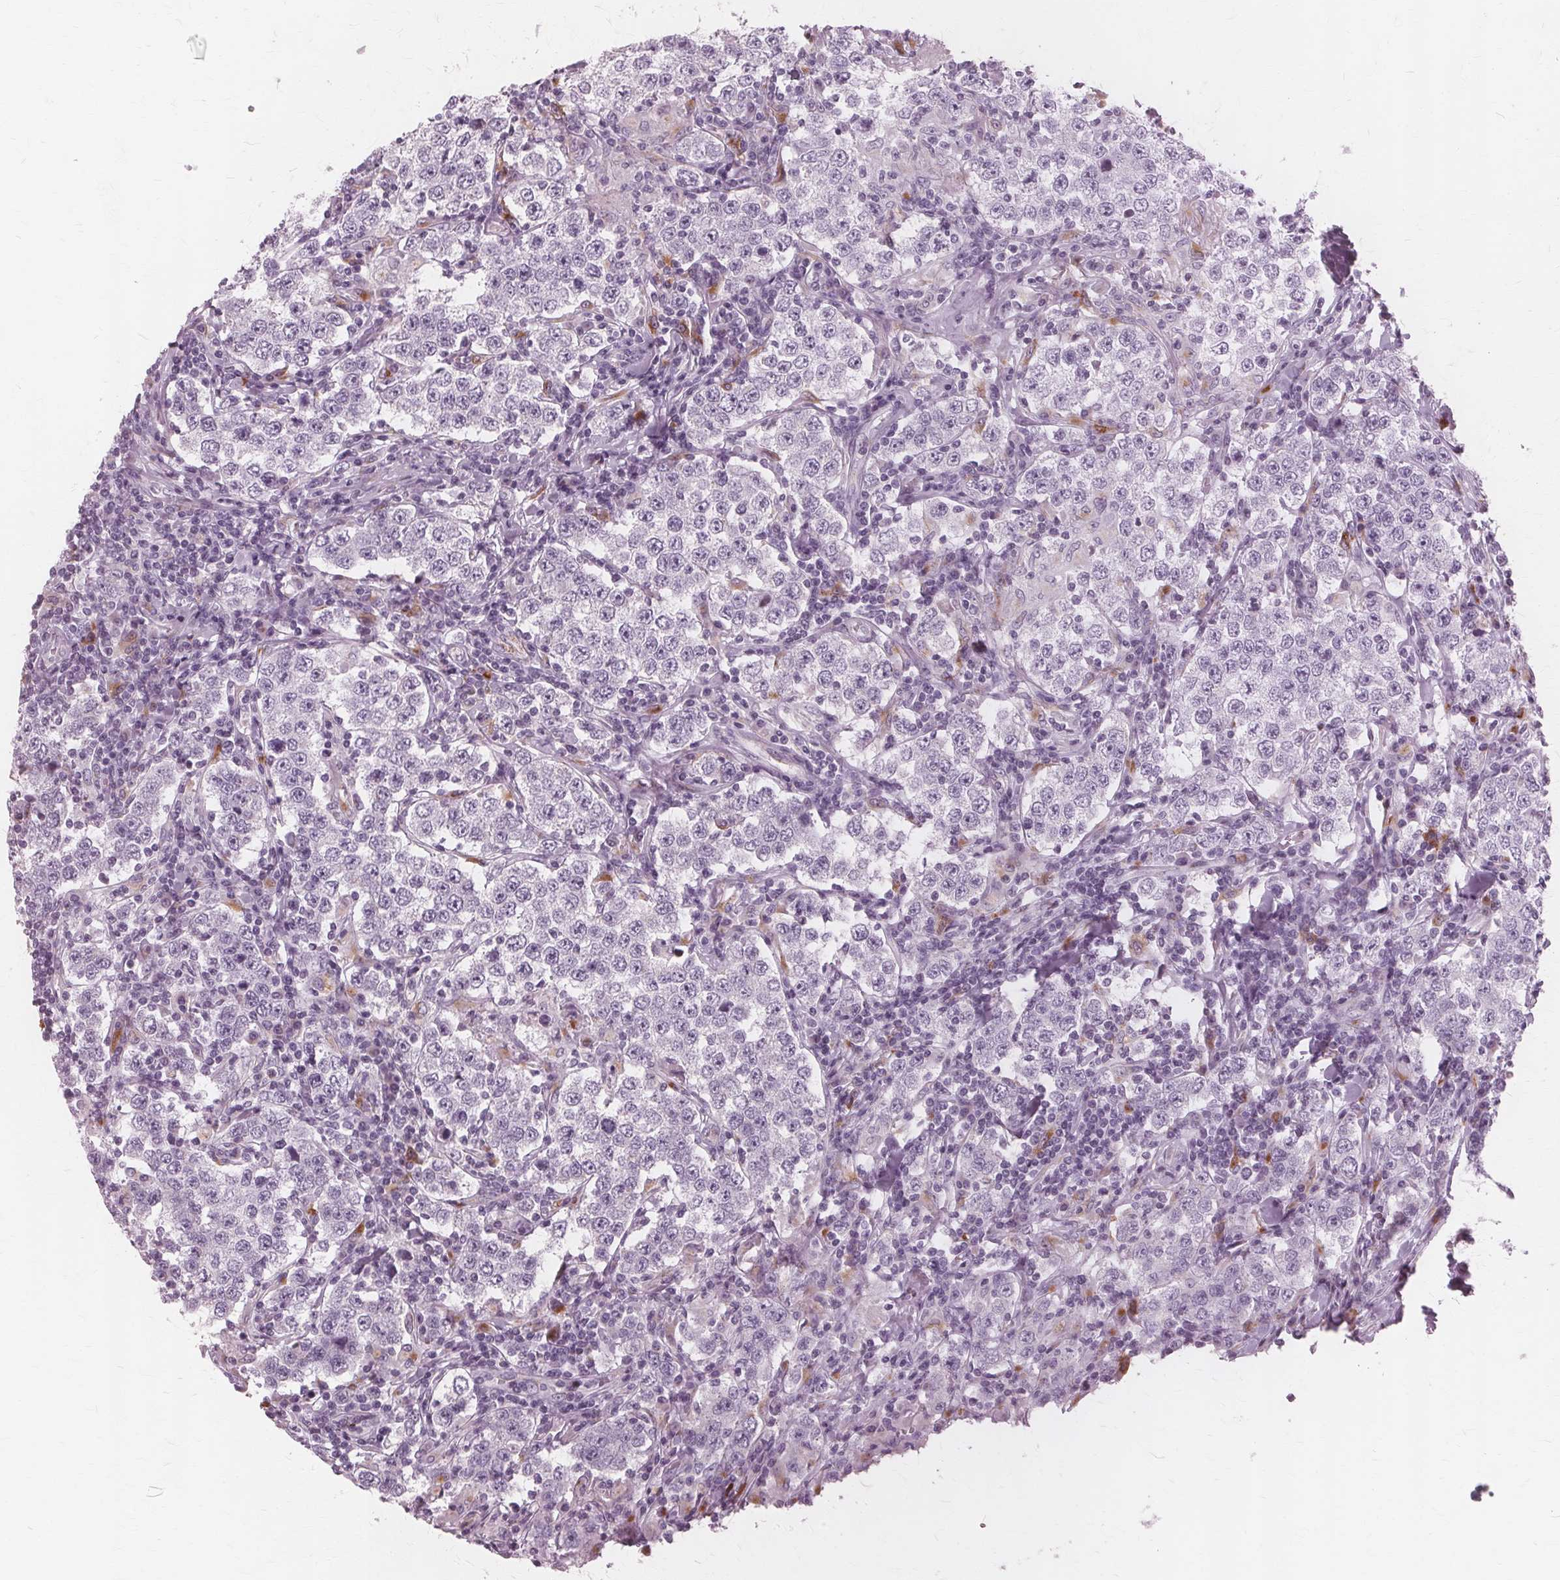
{"staining": {"intensity": "negative", "quantity": "none", "location": "none"}, "tissue": "testis cancer", "cell_type": "Tumor cells", "image_type": "cancer", "snomed": [{"axis": "morphology", "description": "Seminoma, NOS"}, {"axis": "morphology", "description": "Carcinoma, Embryonal, NOS"}, {"axis": "topography", "description": "Testis"}], "caption": "Micrograph shows no protein staining in tumor cells of testis embryonal carcinoma tissue.", "gene": "DNASE2", "patient": {"sex": "male", "age": 41}}